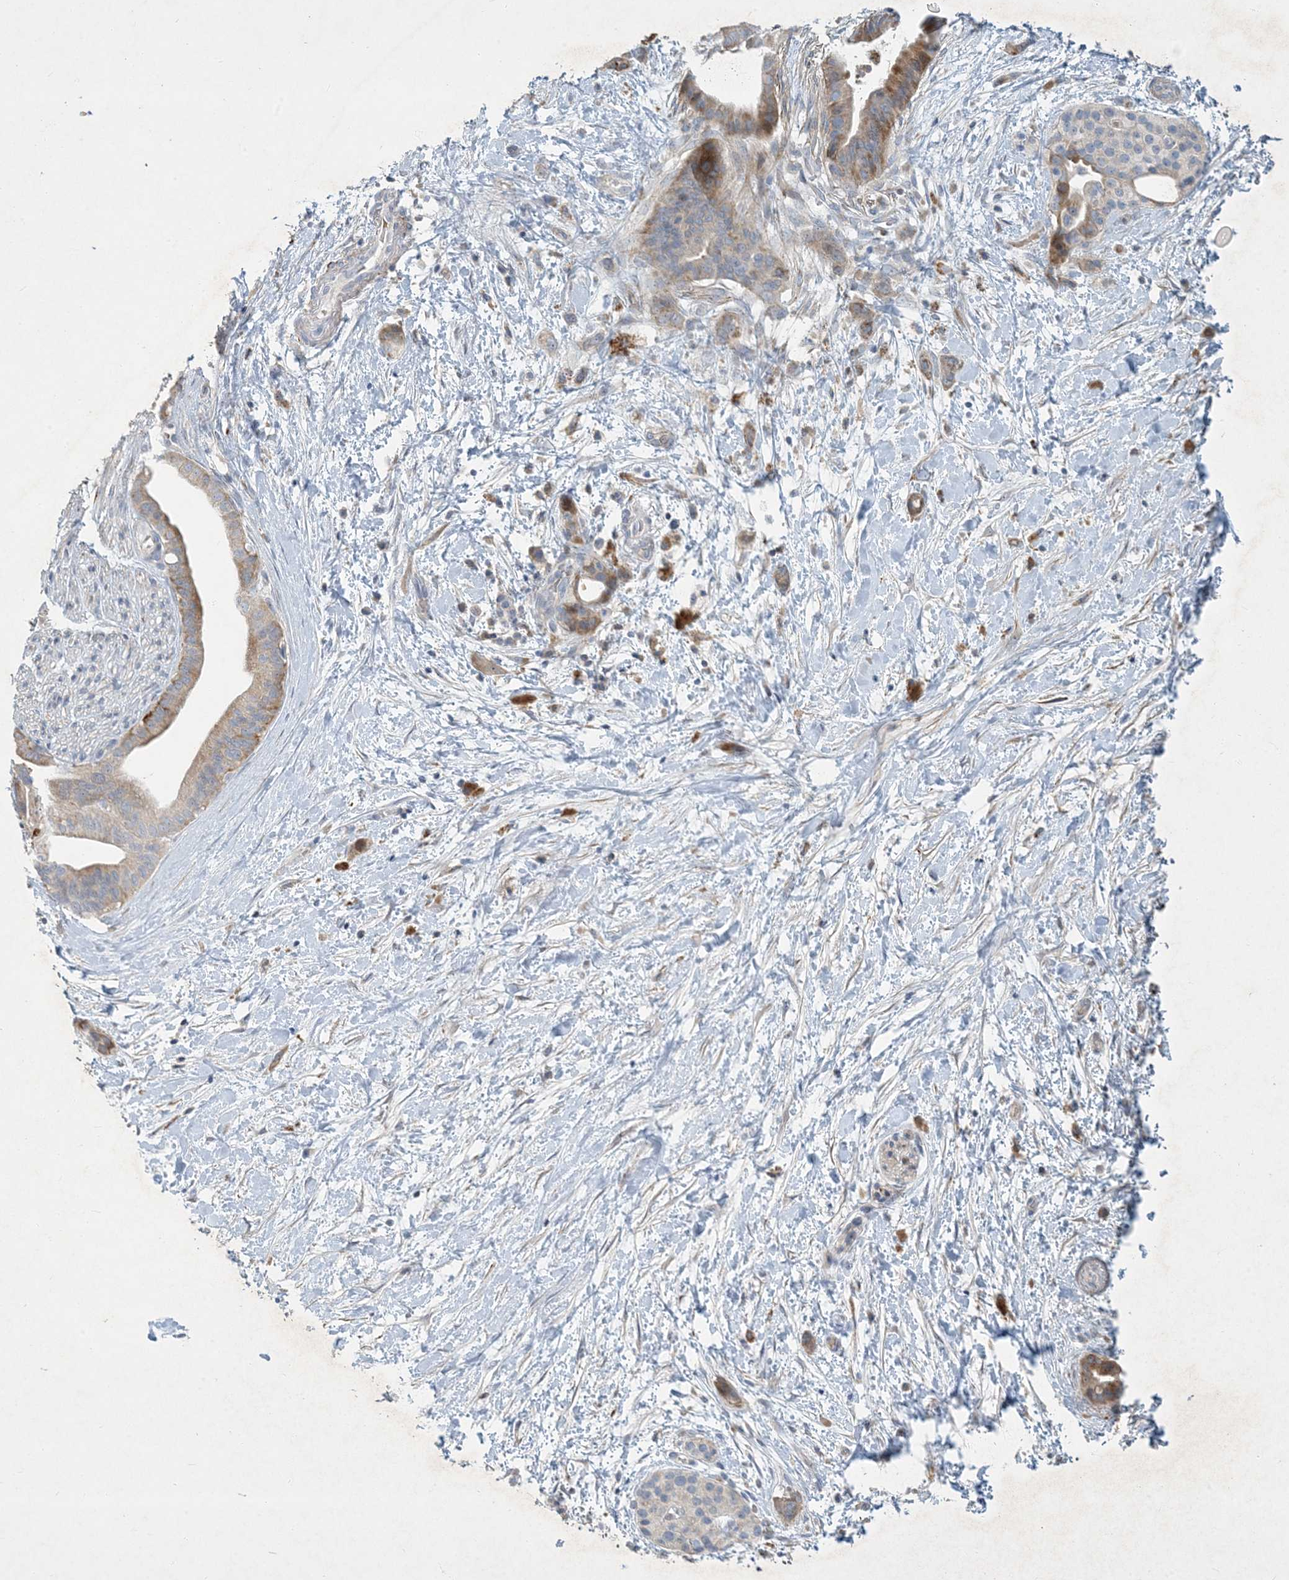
{"staining": {"intensity": "moderate", "quantity": "25%-75%", "location": "cytoplasmic/membranous"}, "tissue": "pancreatic cancer", "cell_type": "Tumor cells", "image_type": "cancer", "snomed": [{"axis": "morphology", "description": "Normal tissue, NOS"}, {"axis": "morphology", "description": "Adenocarcinoma, NOS"}, {"axis": "topography", "description": "Pancreas"}, {"axis": "topography", "description": "Peripheral nerve tissue"}], "caption": "This photomicrograph displays pancreatic adenocarcinoma stained with immunohistochemistry to label a protein in brown. The cytoplasmic/membranous of tumor cells show moderate positivity for the protein. Nuclei are counter-stained blue.", "gene": "LTN1", "patient": {"sex": "female", "age": 63}}